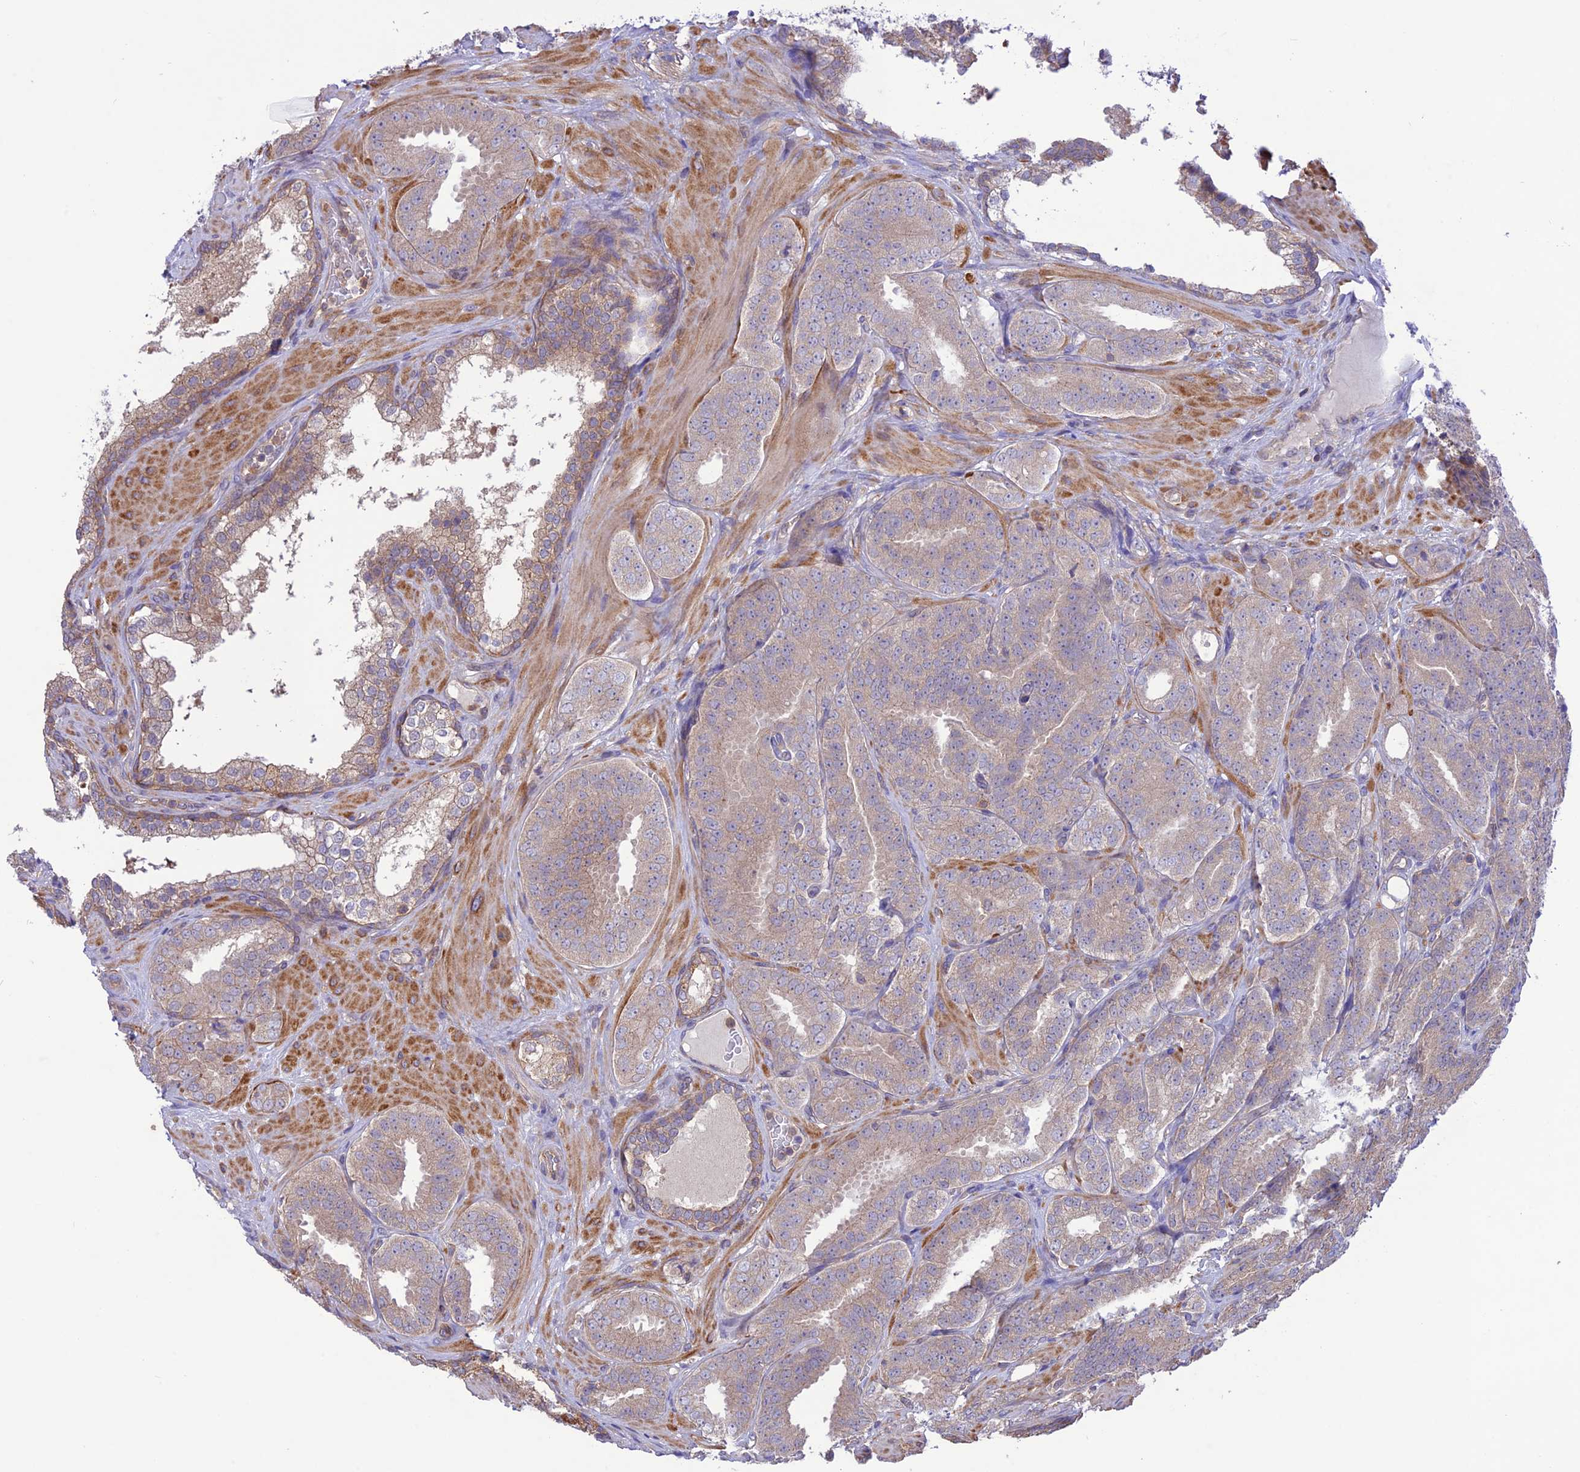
{"staining": {"intensity": "weak", "quantity": "25%-75%", "location": "cytoplasmic/membranous"}, "tissue": "prostate cancer", "cell_type": "Tumor cells", "image_type": "cancer", "snomed": [{"axis": "morphology", "description": "Adenocarcinoma, High grade"}, {"axis": "topography", "description": "Prostate"}], "caption": "There is low levels of weak cytoplasmic/membranous positivity in tumor cells of adenocarcinoma (high-grade) (prostate), as demonstrated by immunohistochemical staining (brown color).", "gene": "FCHSD1", "patient": {"sex": "male", "age": 63}}